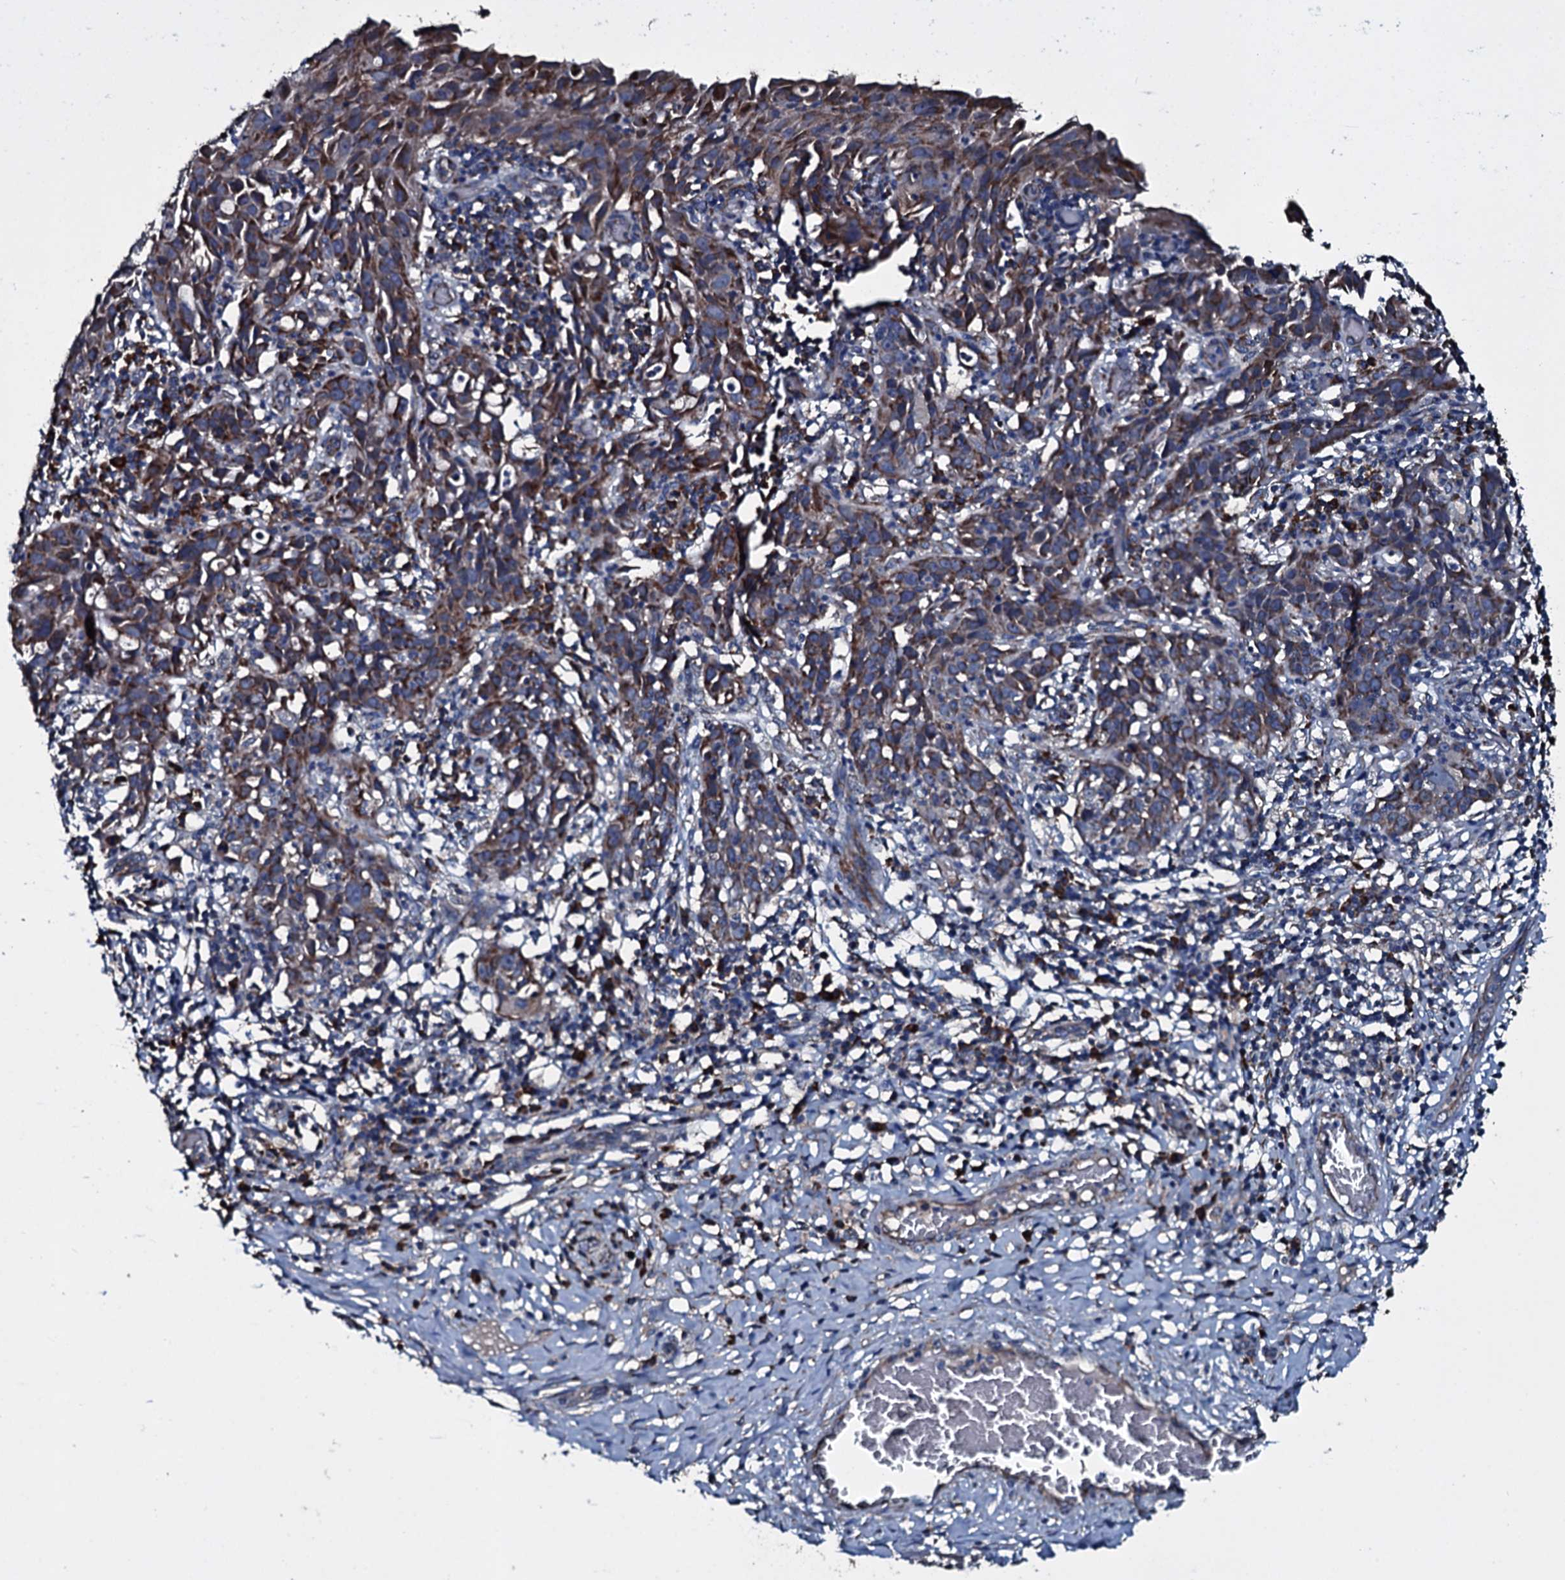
{"staining": {"intensity": "moderate", "quantity": "25%-75%", "location": "cytoplasmic/membranous"}, "tissue": "cervical cancer", "cell_type": "Tumor cells", "image_type": "cancer", "snomed": [{"axis": "morphology", "description": "Squamous cell carcinoma, NOS"}, {"axis": "topography", "description": "Cervix"}], "caption": "The image reveals immunohistochemical staining of cervical cancer. There is moderate cytoplasmic/membranous expression is seen in about 25%-75% of tumor cells. The protein is shown in brown color, while the nuclei are stained blue.", "gene": "ACSS3", "patient": {"sex": "female", "age": 50}}